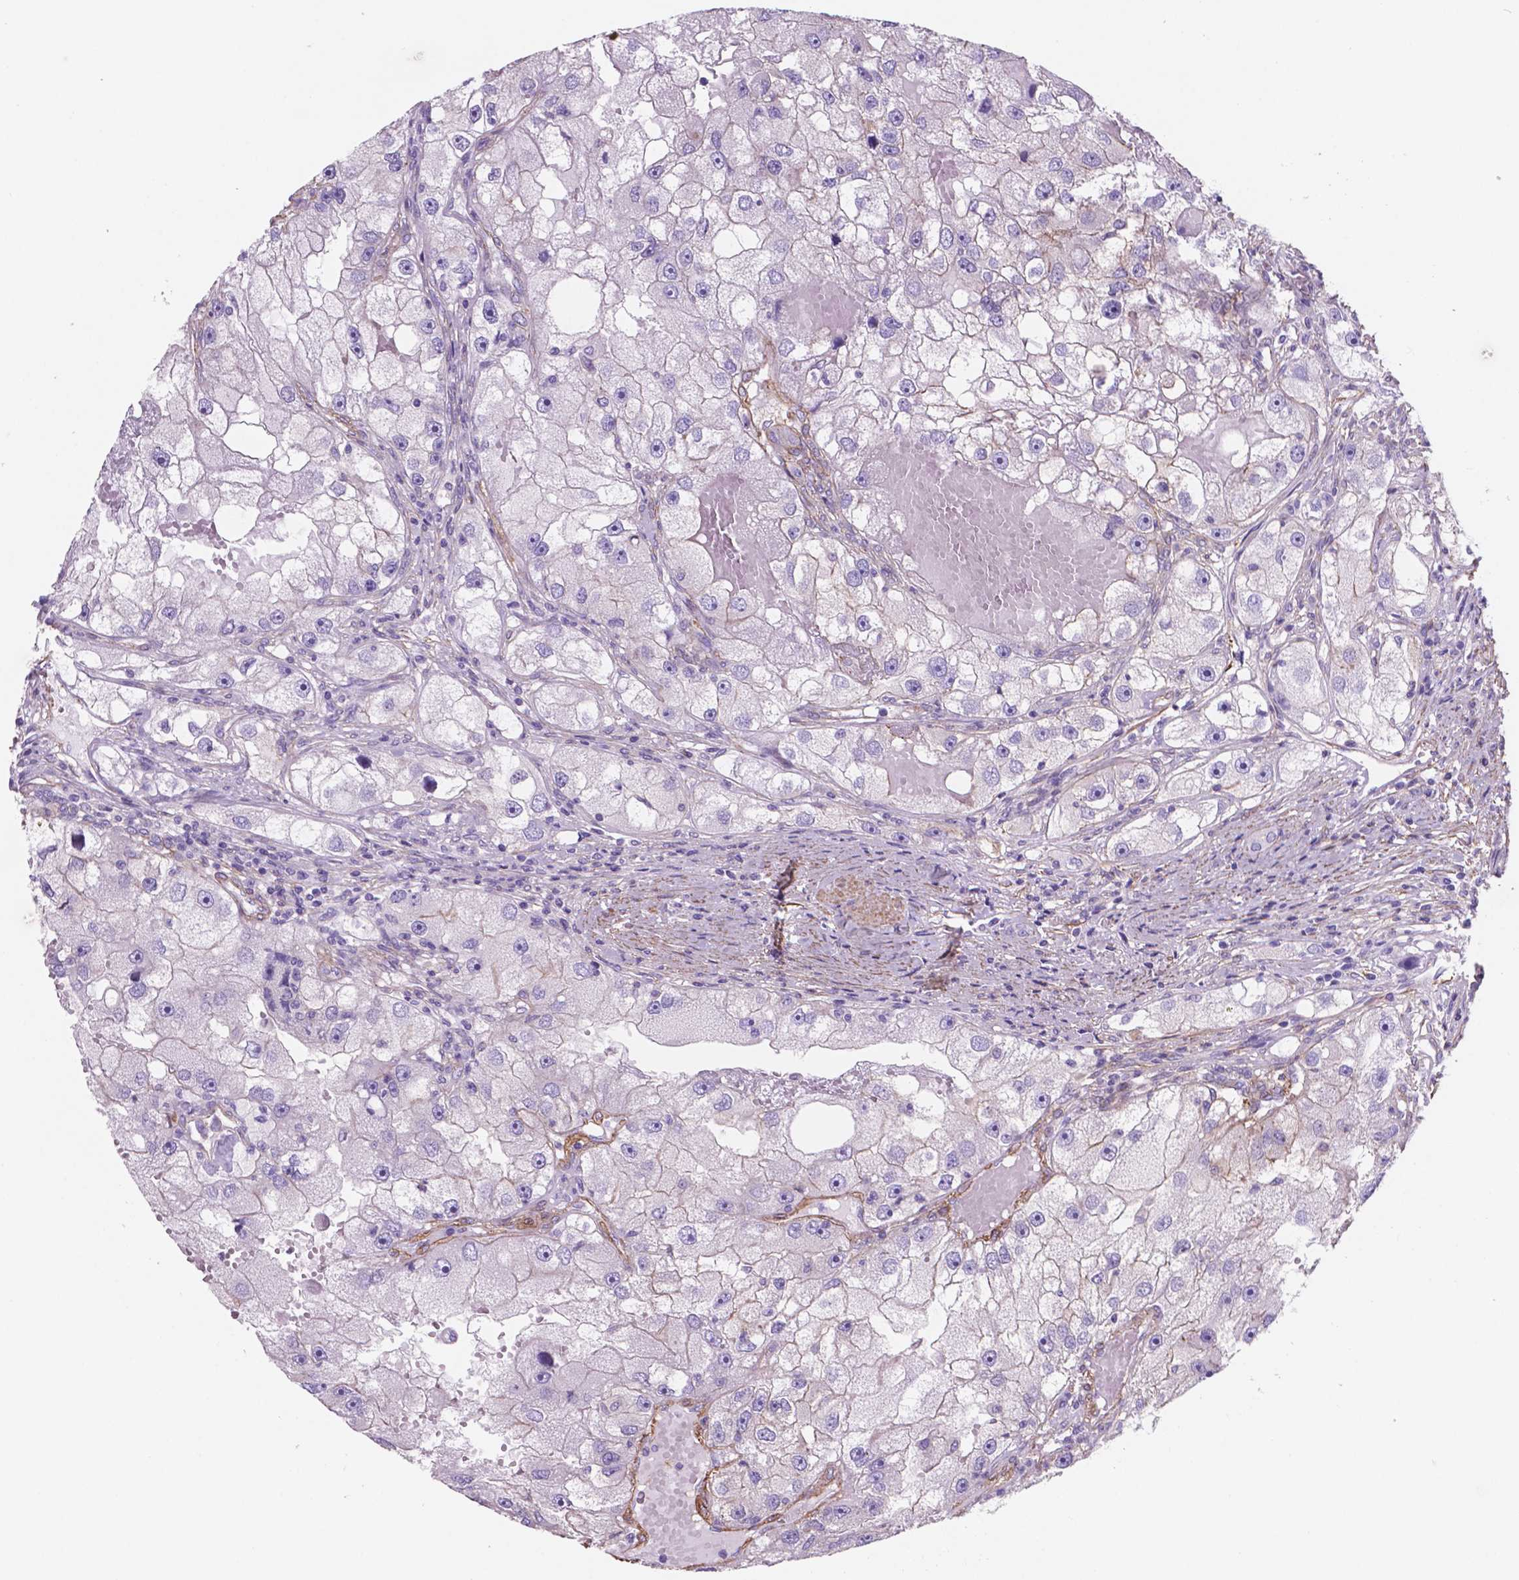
{"staining": {"intensity": "weak", "quantity": "<25%", "location": "cytoplasmic/membranous"}, "tissue": "renal cancer", "cell_type": "Tumor cells", "image_type": "cancer", "snomed": [{"axis": "morphology", "description": "Adenocarcinoma, NOS"}, {"axis": "topography", "description": "Kidney"}], "caption": "IHC image of human renal cancer stained for a protein (brown), which demonstrates no expression in tumor cells. (Immunohistochemistry (ihc), brightfield microscopy, high magnification).", "gene": "TOR2A", "patient": {"sex": "male", "age": 63}}